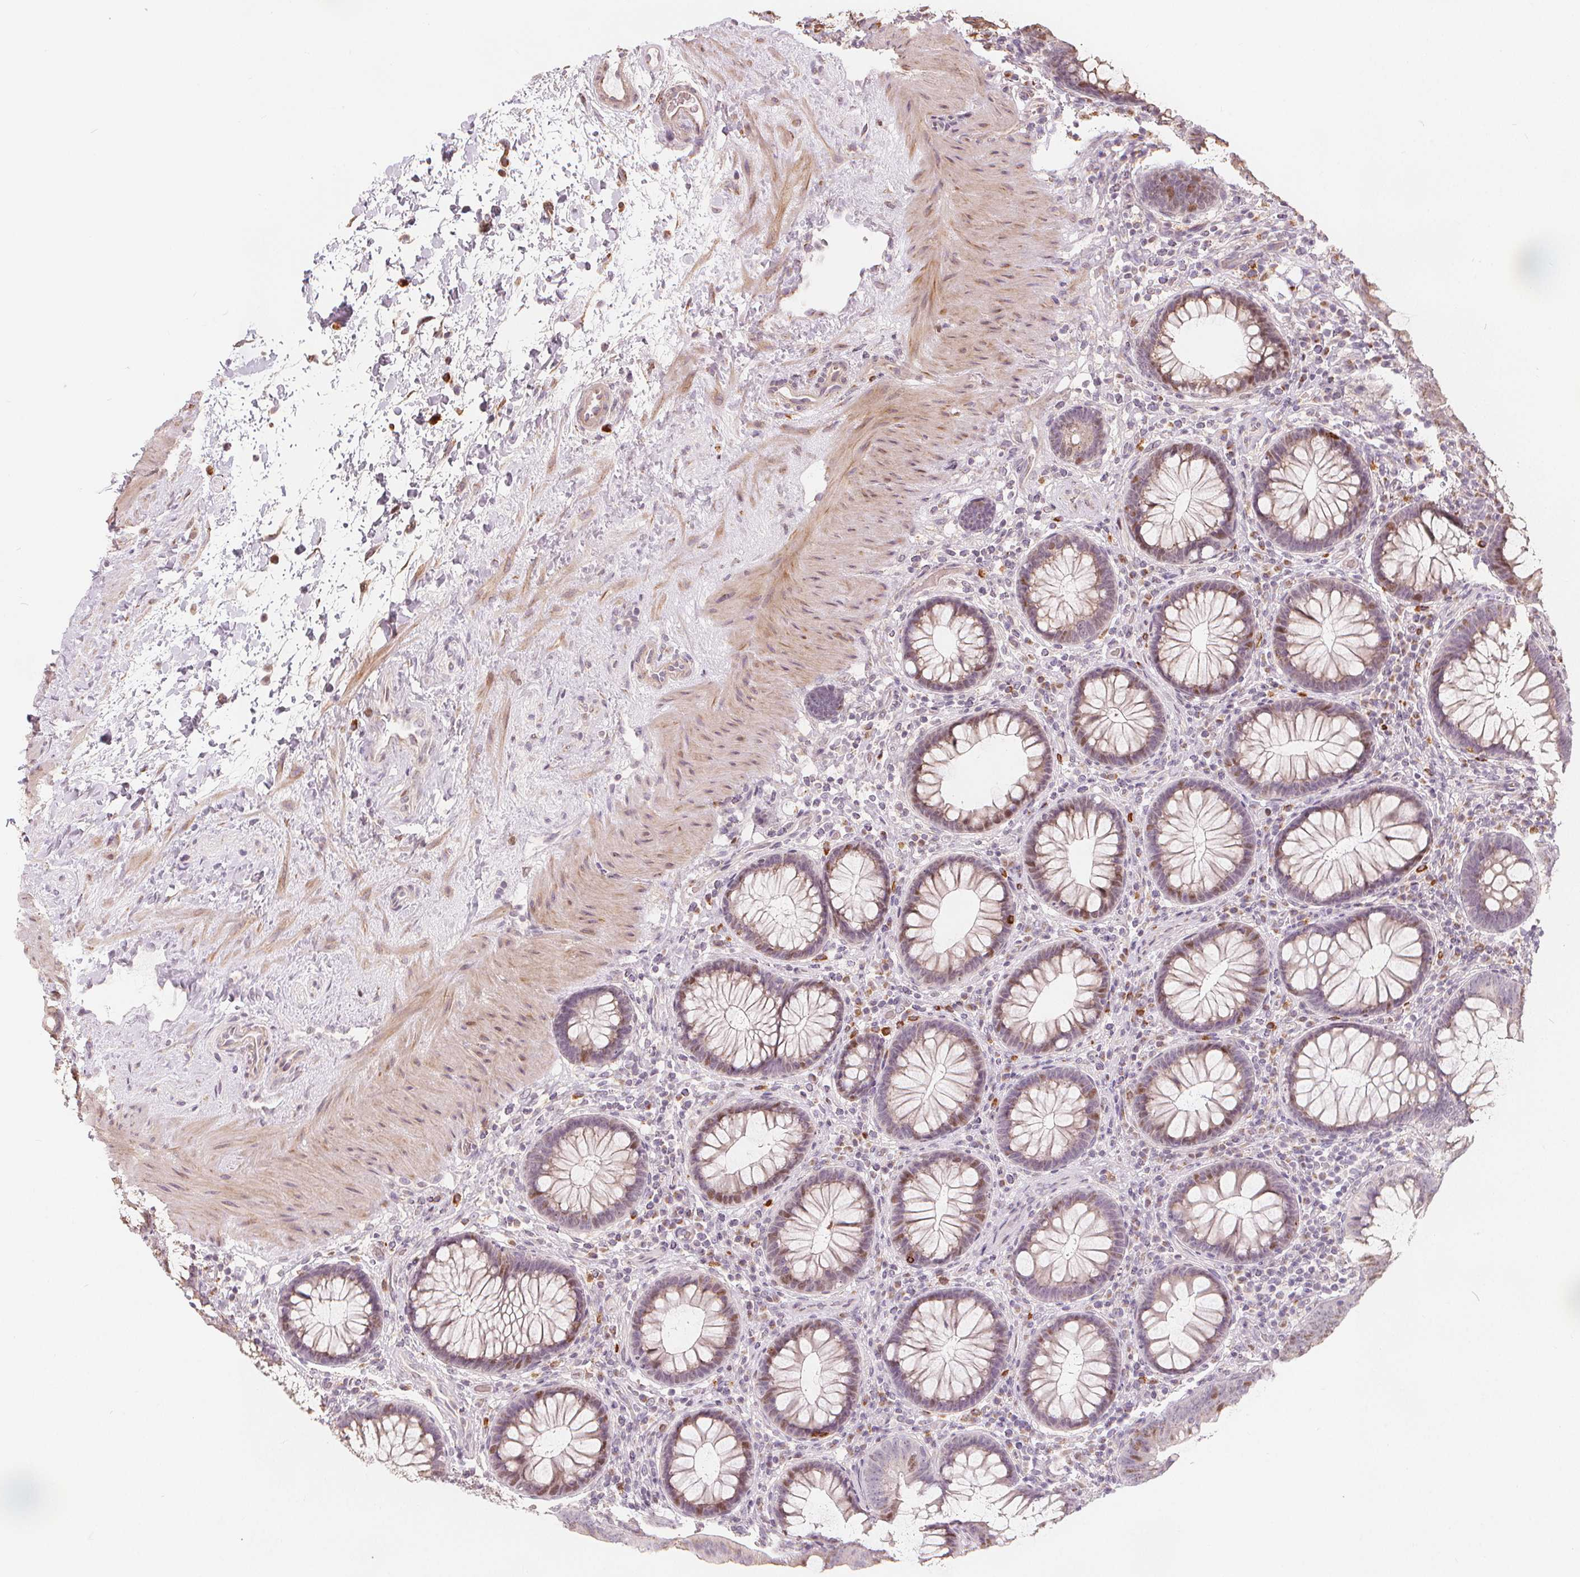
{"staining": {"intensity": "weak", "quantity": "<25%", "location": "cytoplasmic/membranous"}, "tissue": "colon", "cell_type": "Endothelial cells", "image_type": "normal", "snomed": [{"axis": "morphology", "description": "Normal tissue, NOS"}, {"axis": "morphology", "description": "Adenoma, NOS"}, {"axis": "topography", "description": "Soft tissue"}, {"axis": "topography", "description": "Colon"}], "caption": "Protein analysis of benign colon shows no significant staining in endothelial cells.", "gene": "TIPIN", "patient": {"sex": "male", "age": 47}}